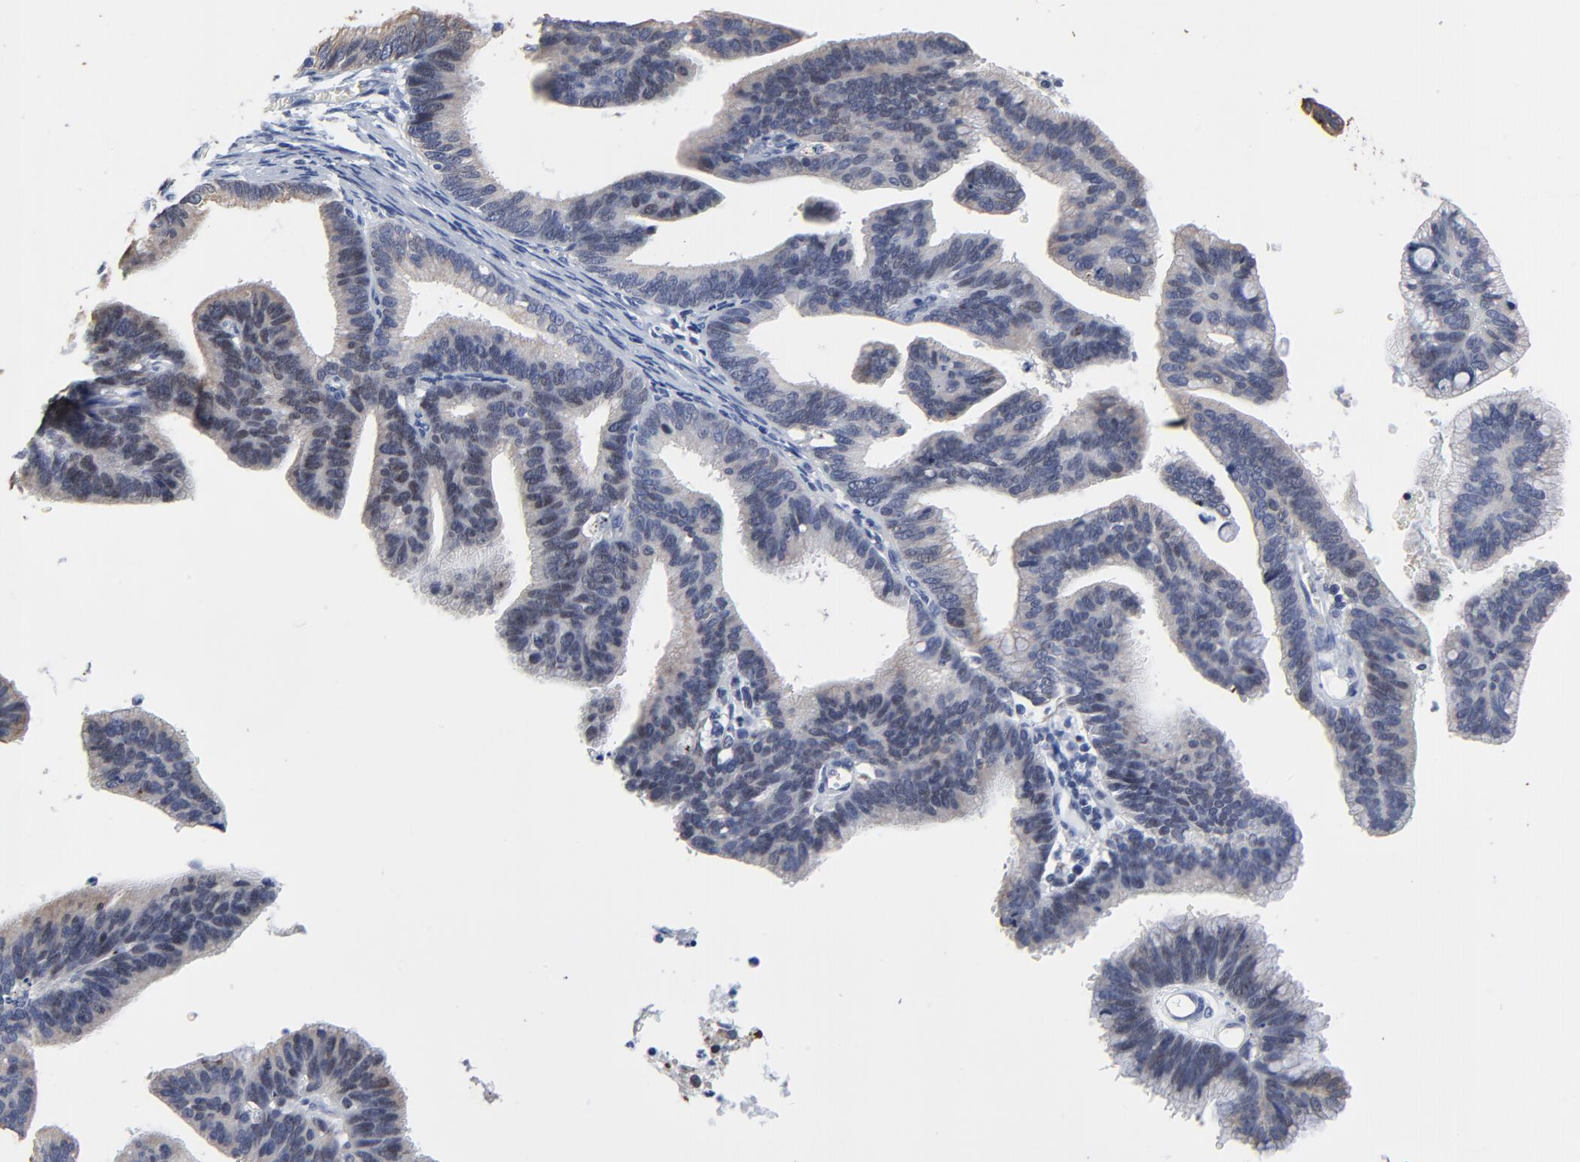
{"staining": {"intensity": "weak", "quantity": "<25%", "location": "nuclear"}, "tissue": "cervical cancer", "cell_type": "Tumor cells", "image_type": "cancer", "snomed": [{"axis": "morphology", "description": "Adenocarcinoma, NOS"}, {"axis": "topography", "description": "Cervix"}], "caption": "The IHC micrograph has no significant staining in tumor cells of cervical cancer tissue. Nuclei are stained in blue.", "gene": "LNX1", "patient": {"sex": "female", "age": 47}}